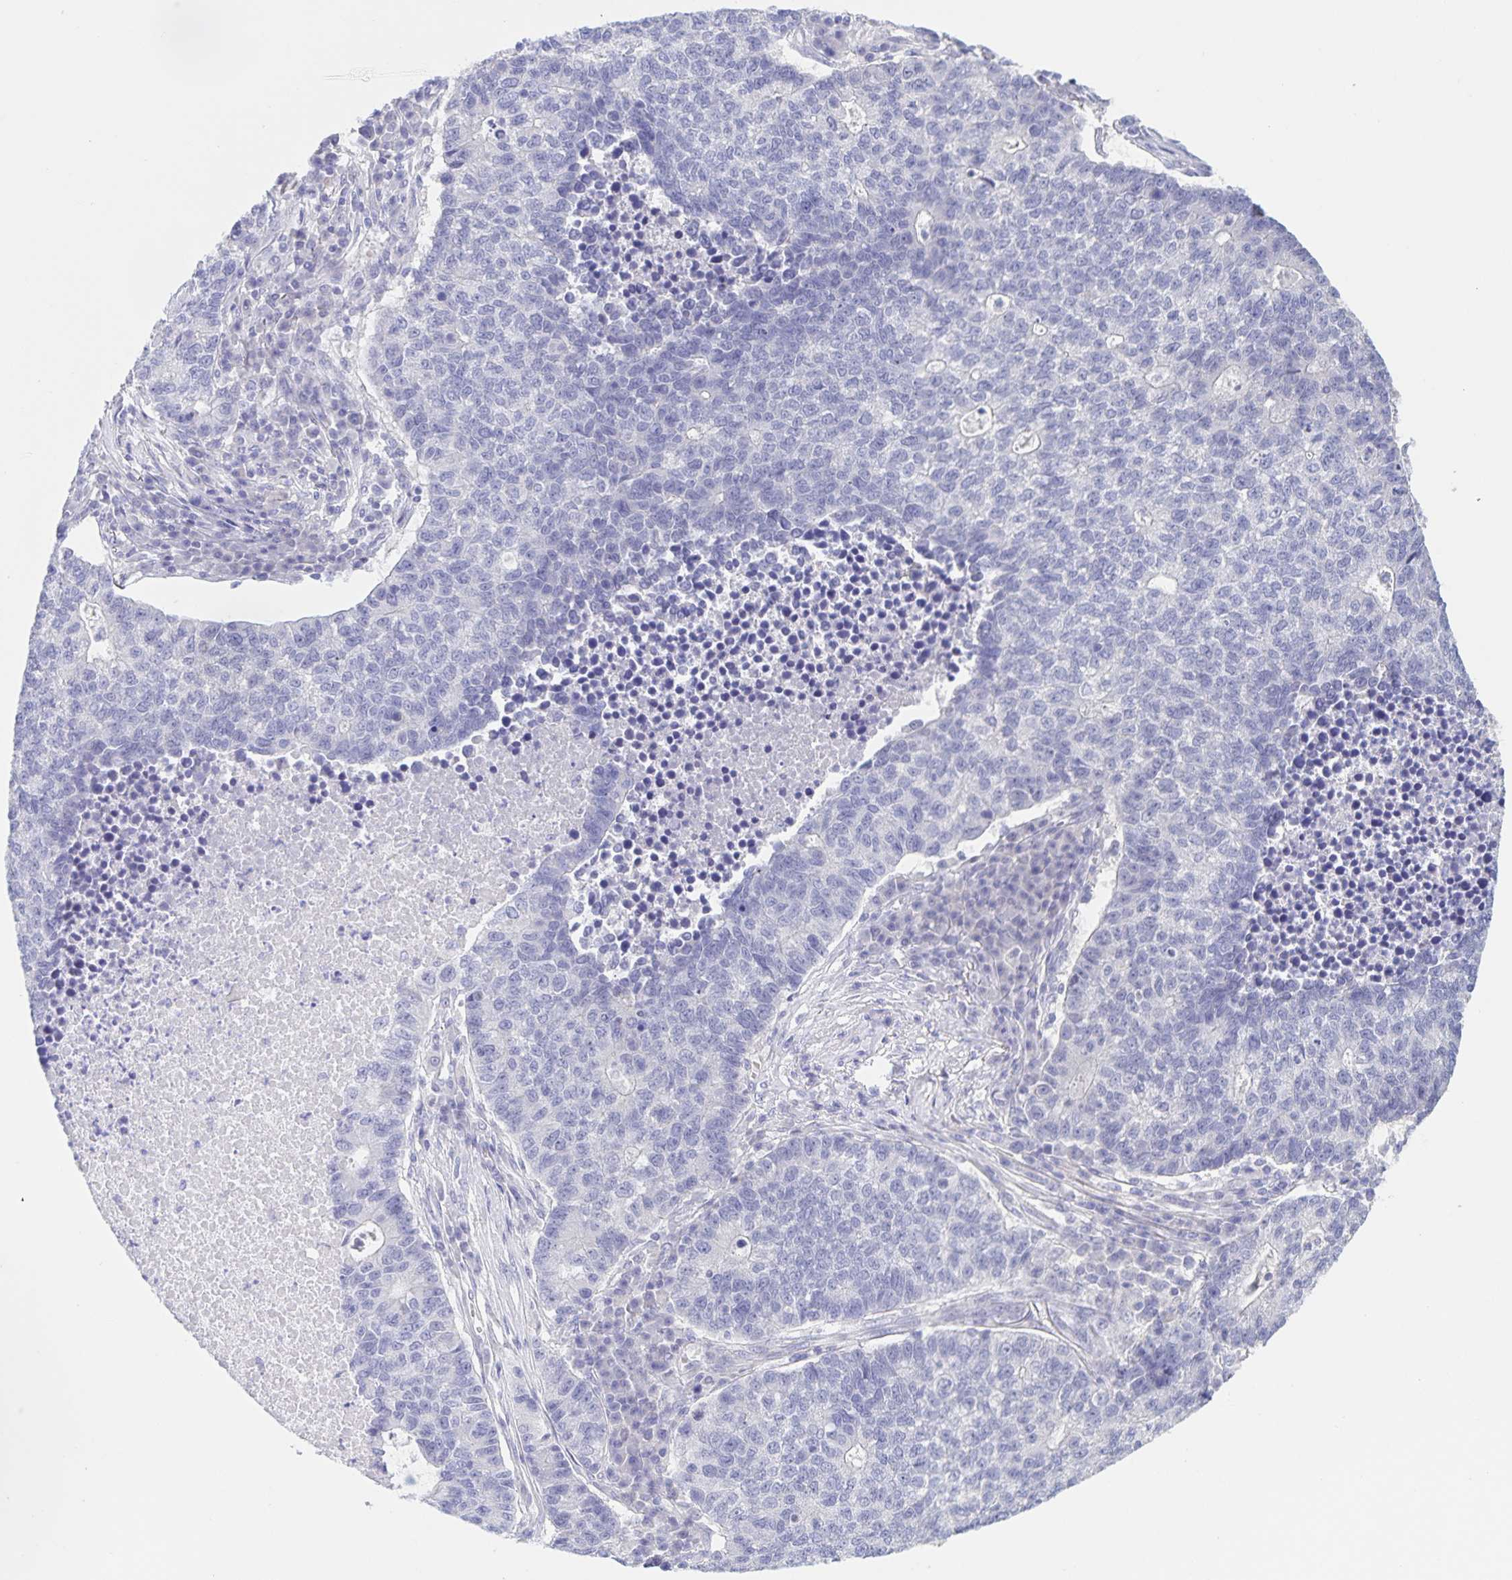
{"staining": {"intensity": "negative", "quantity": "none", "location": "none"}, "tissue": "lung cancer", "cell_type": "Tumor cells", "image_type": "cancer", "snomed": [{"axis": "morphology", "description": "Adenocarcinoma, NOS"}, {"axis": "topography", "description": "Lung"}], "caption": "IHC photomicrograph of neoplastic tissue: human lung cancer stained with DAB shows no significant protein staining in tumor cells.", "gene": "DMGDH", "patient": {"sex": "male", "age": 57}}